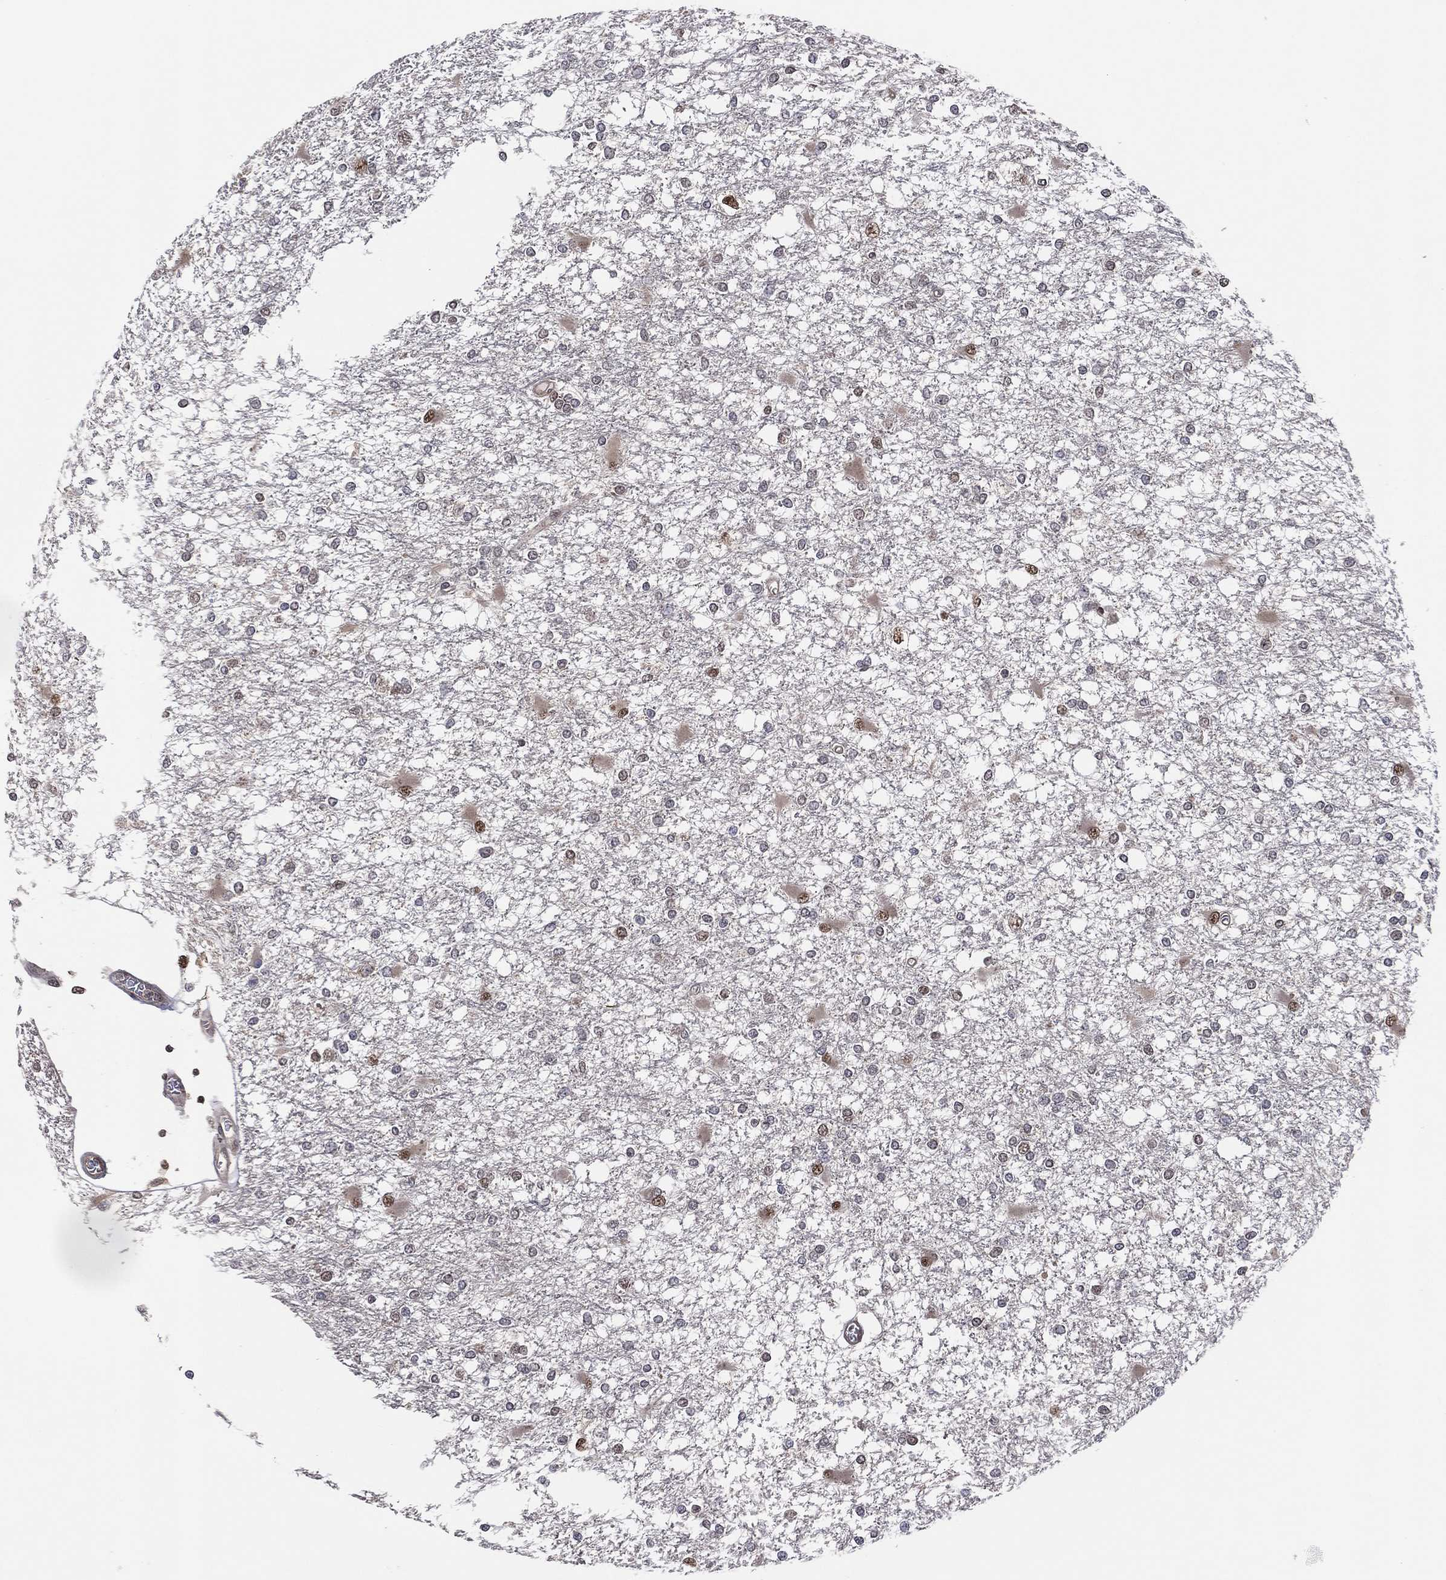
{"staining": {"intensity": "strong", "quantity": "<25%", "location": "nuclear"}, "tissue": "glioma", "cell_type": "Tumor cells", "image_type": "cancer", "snomed": [{"axis": "morphology", "description": "Glioma, malignant, High grade"}, {"axis": "topography", "description": "Cerebral cortex"}], "caption": "Immunohistochemical staining of human malignant high-grade glioma reveals medium levels of strong nuclear positivity in approximately <25% of tumor cells. The staining was performed using DAB (3,3'-diaminobenzidine) to visualize the protein expression in brown, while the nuclei were stained in blue with hematoxylin (Magnification: 20x).", "gene": "PSMA1", "patient": {"sex": "male", "age": 79}}